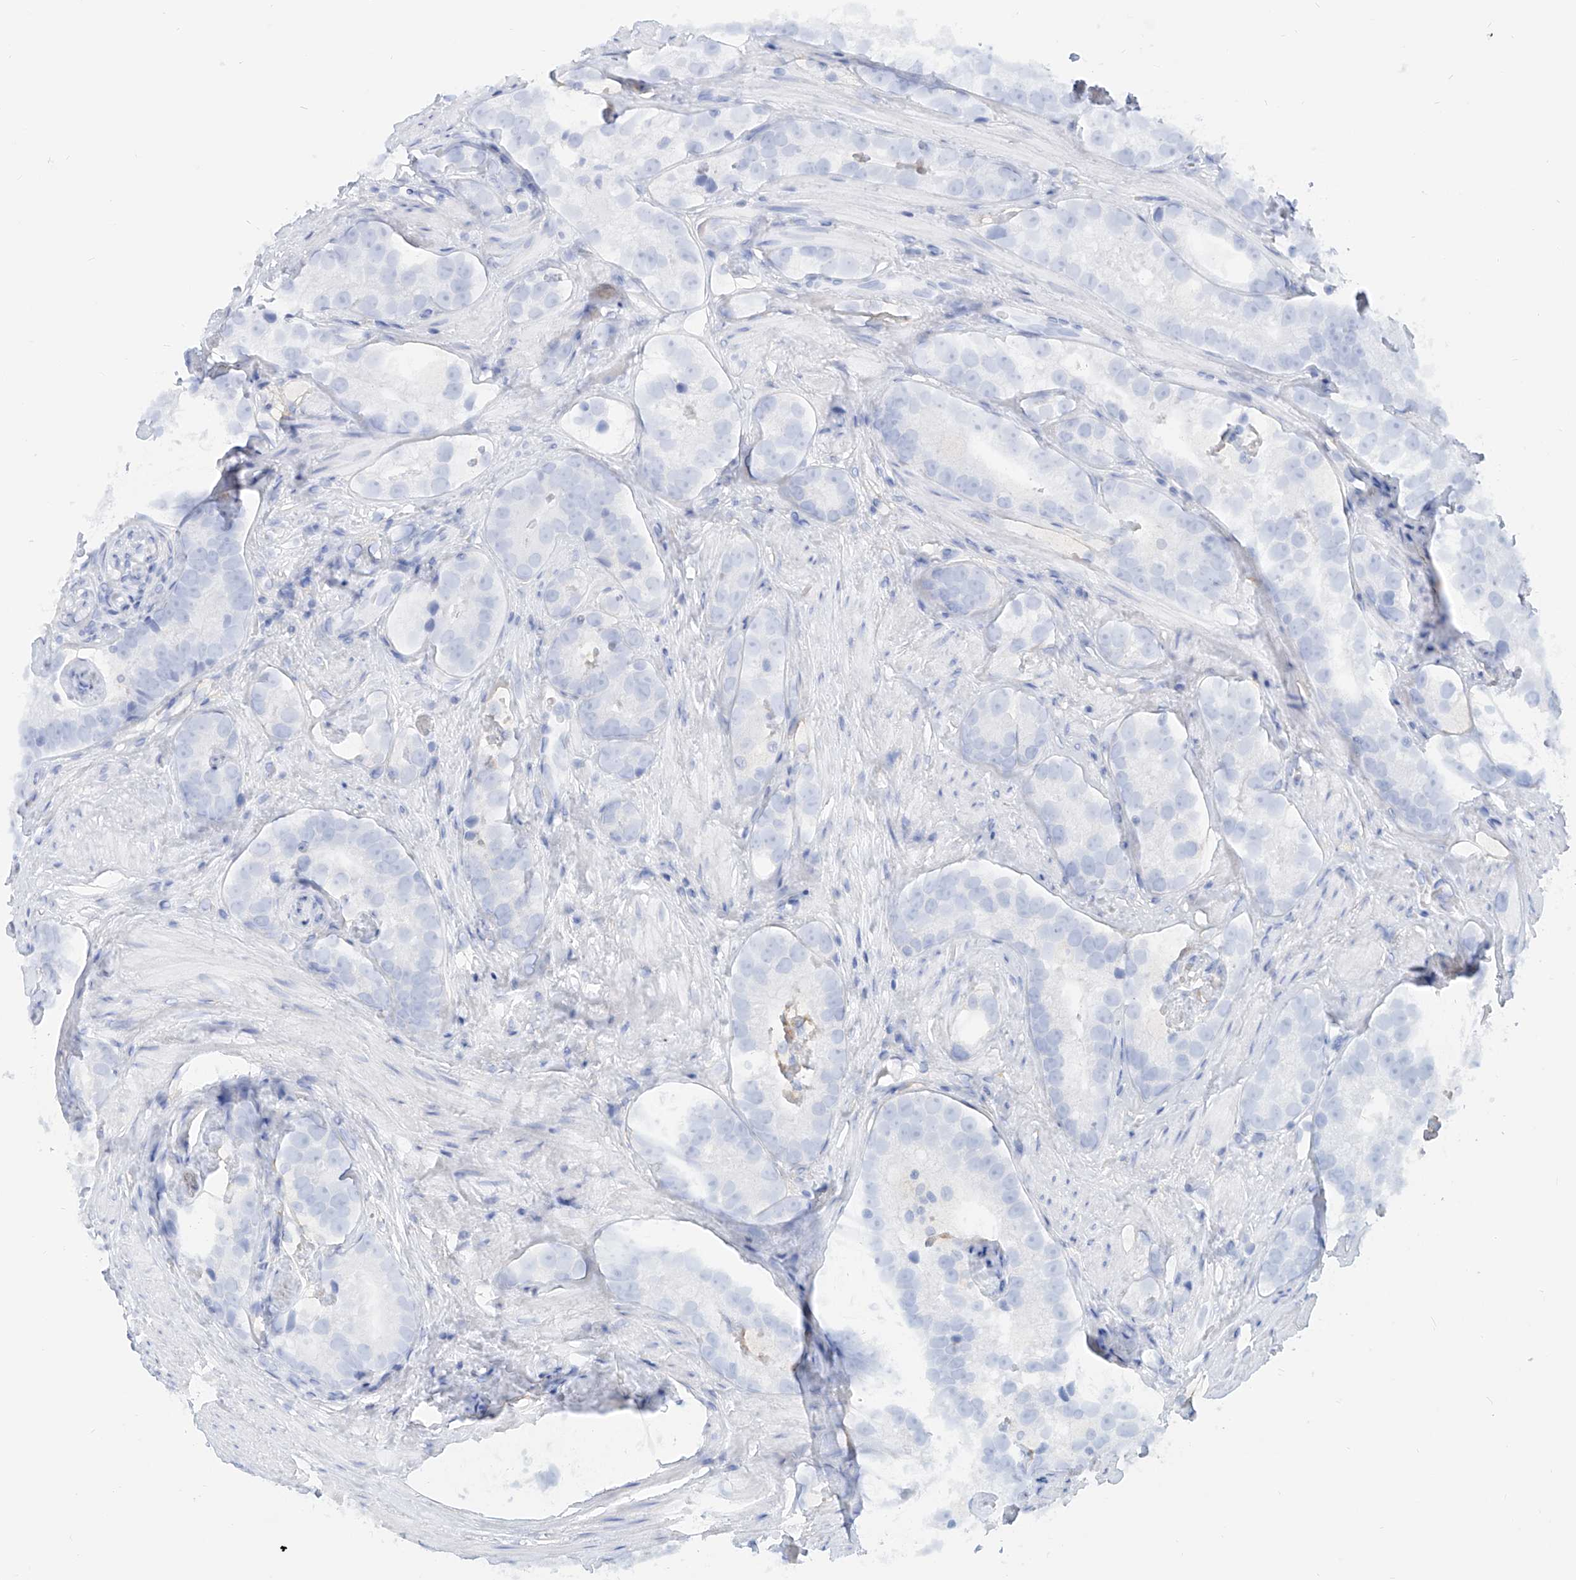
{"staining": {"intensity": "negative", "quantity": "none", "location": "none"}, "tissue": "prostate cancer", "cell_type": "Tumor cells", "image_type": "cancer", "snomed": [{"axis": "morphology", "description": "Adenocarcinoma, High grade"}, {"axis": "topography", "description": "Prostate"}], "caption": "Tumor cells are negative for protein expression in human high-grade adenocarcinoma (prostate). (DAB (3,3'-diaminobenzidine) immunohistochemistry visualized using brightfield microscopy, high magnification).", "gene": "PDXK", "patient": {"sex": "male", "age": 56}}